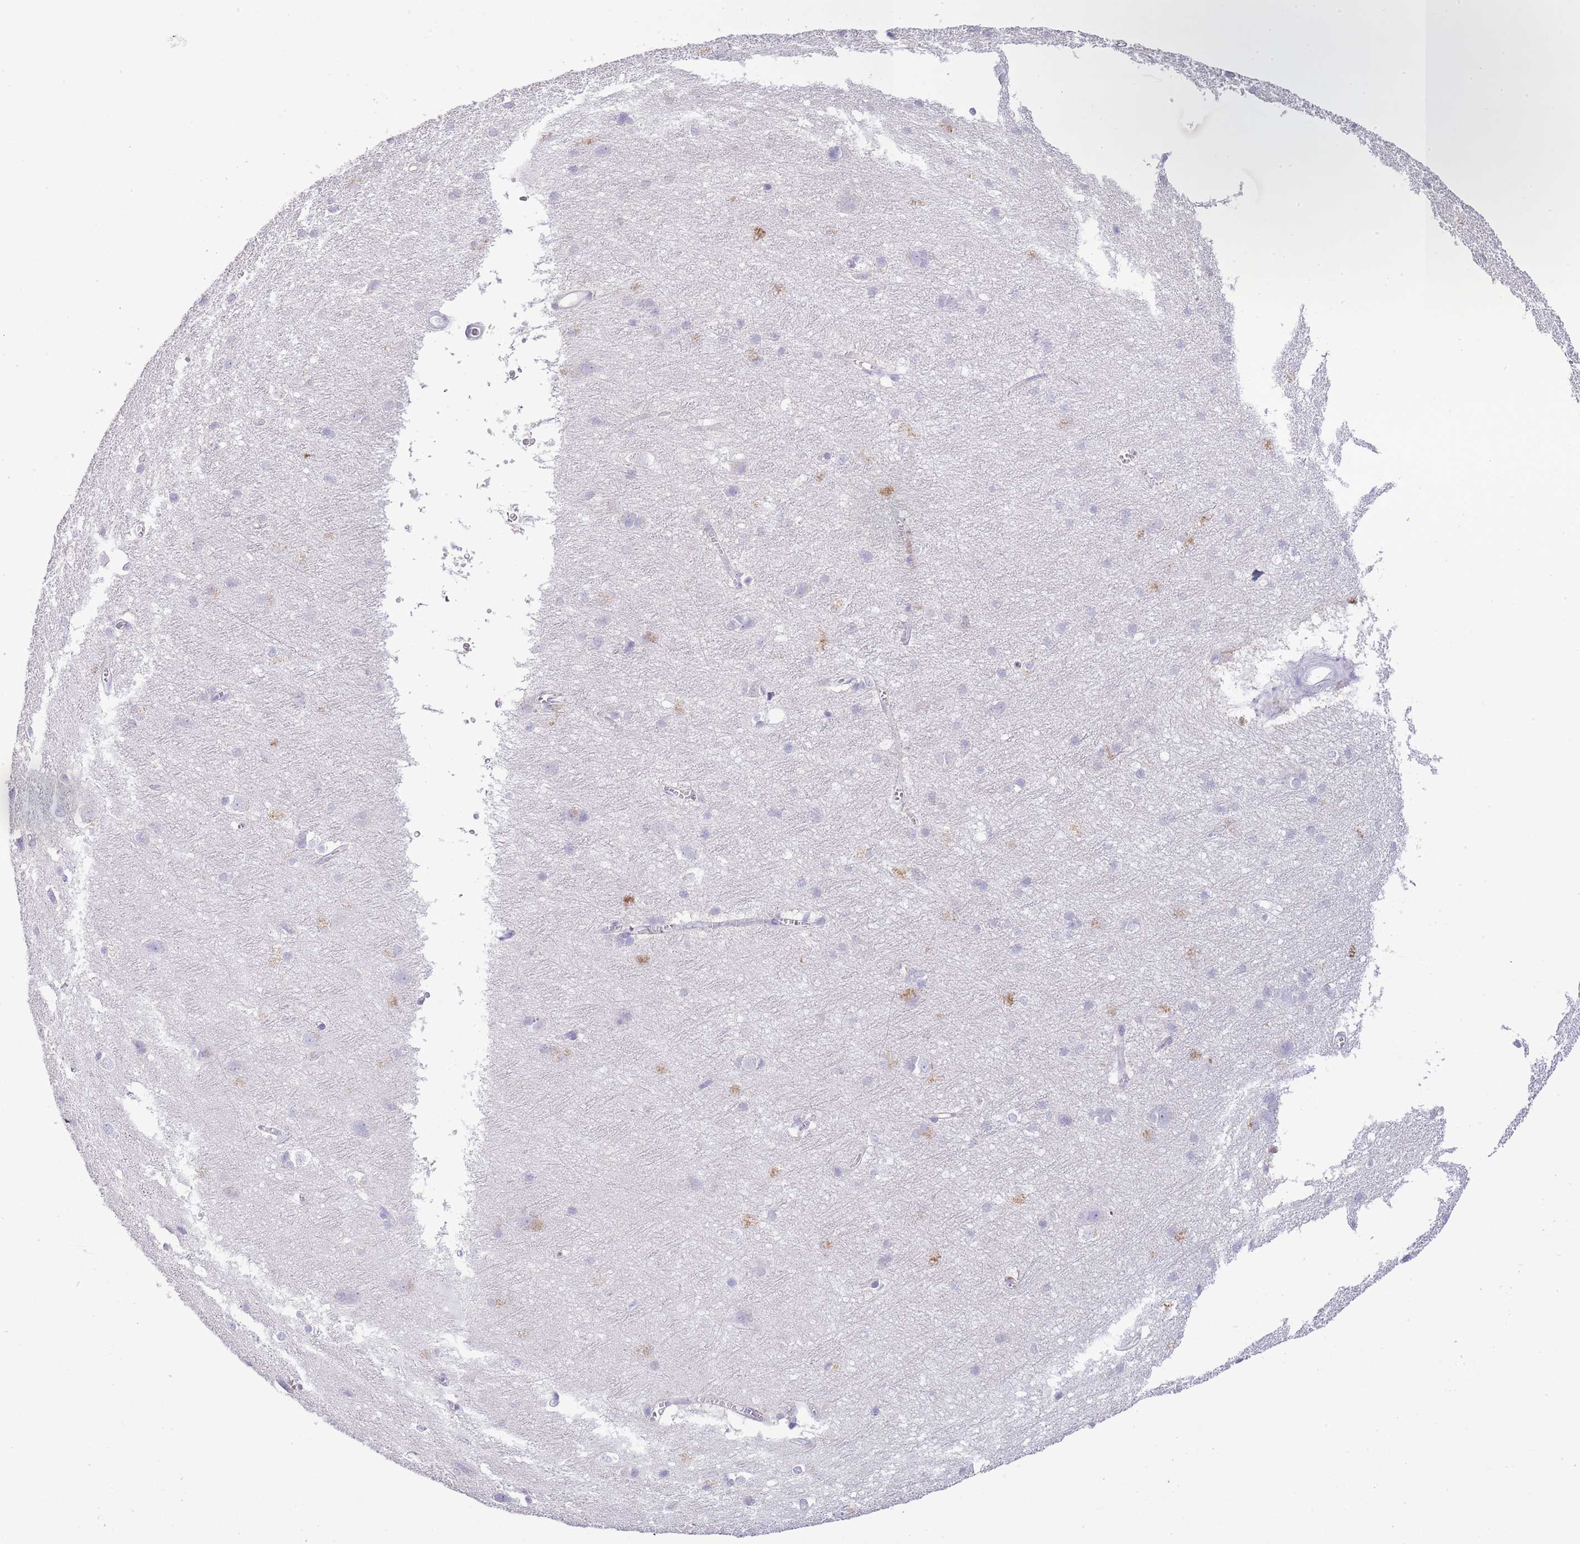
{"staining": {"intensity": "negative", "quantity": "none", "location": "none"}, "tissue": "cerebral cortex", "cell_type": "Endothelial cells", "image_type": "normal", "snomed": [{"axis": "morphology", "description": "Normal tissue, NOS"}, {"axis": "topography", "description": "Cerebral cortex"}], "caption": "Photomicrograph shows no significant protein expression in endothelial cells of normal cerebral cortex. (Brightfield microscopy of DAB (3,3'-diaminobenzidine) IHC at high magnification).", "gene": "OR2Z1", "patient": {"sex": "male", "age": 54}}